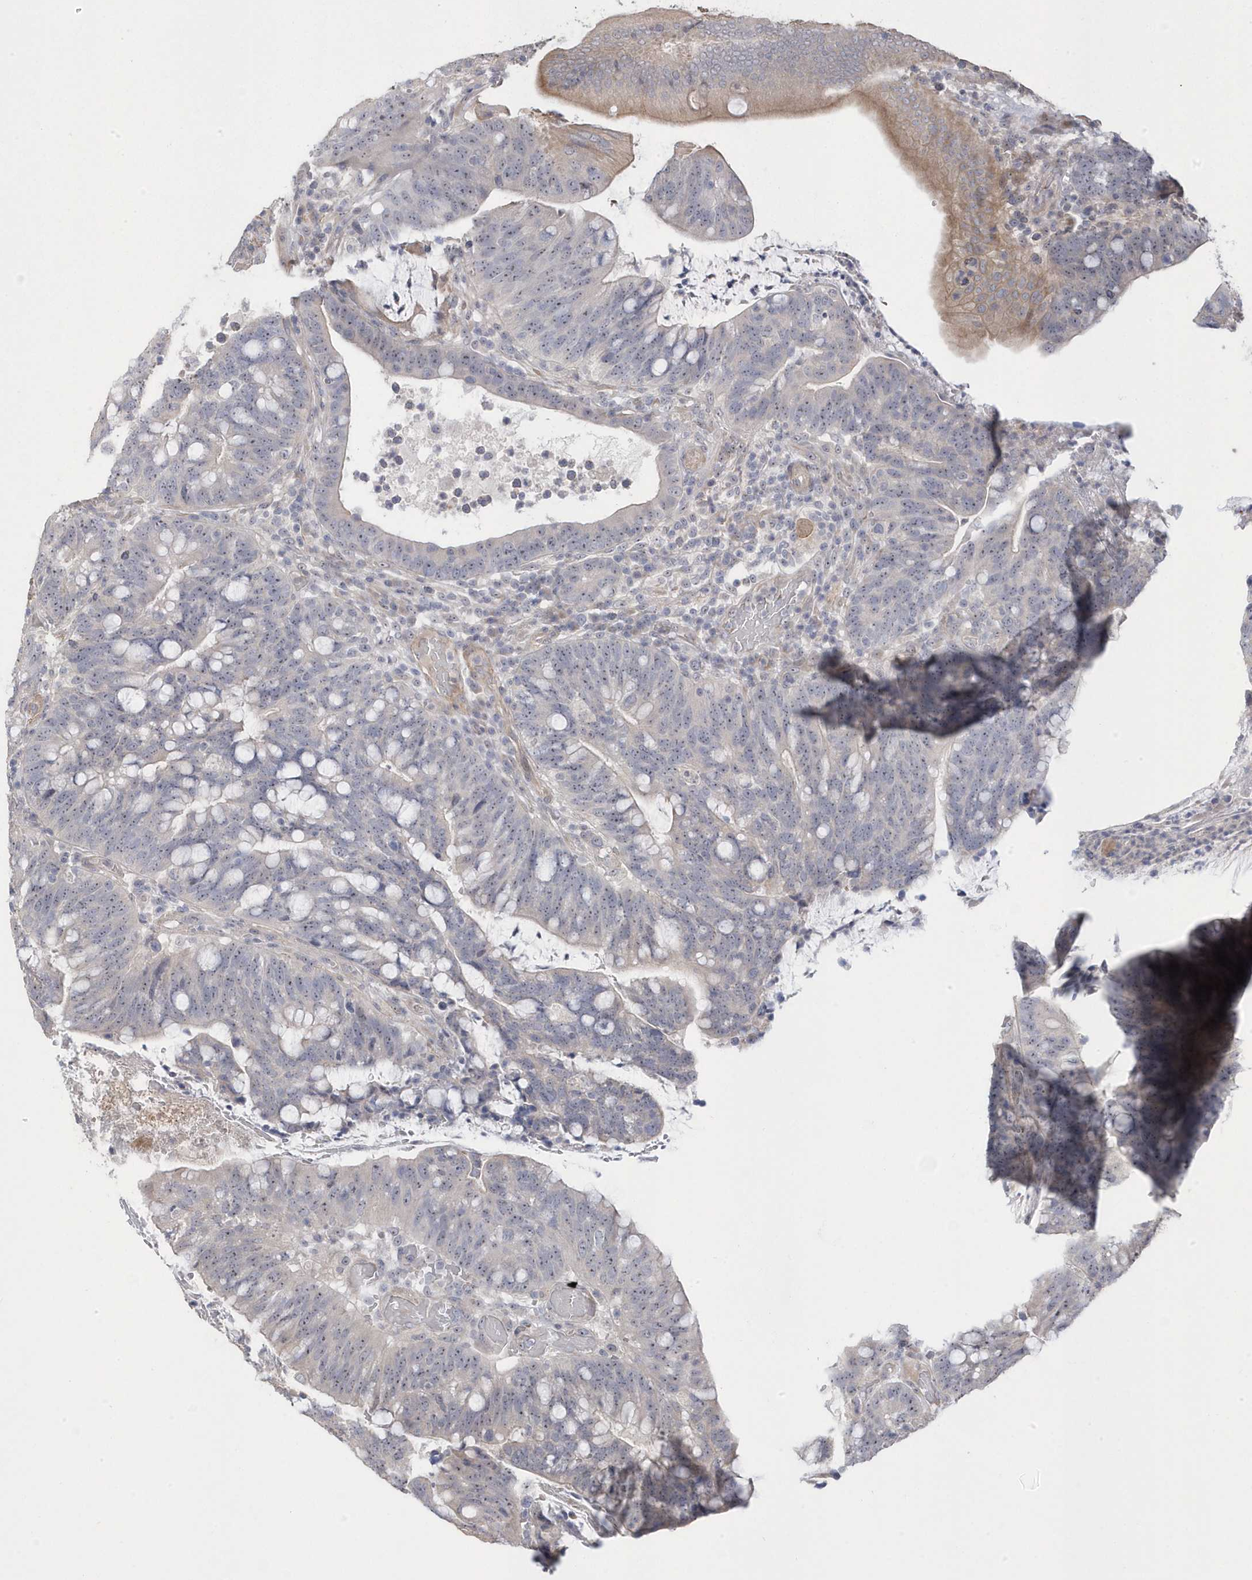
{"staining": {"intensity": "moderate", "quantity": "<25%", "location": "cytoplasmic/membranous"}, "tissue": "colorectal cancer", "cell_type": "Tumor cells", "image_type": "cancer", "snomed": [{"axis": "morphology", "description": "Adenocarcinoma, NOS"}, {"axis": "topography", "description": "Colon"}], "caption": "This histopathology image exhibits immunohistochemistry staining of human colorectal cancer, with low moderate cytoplasmic/membranous positivity in about <25% of tumor cells.", "gene": "GTPBP6", "patient": {"sex": "female", "age": 66}}